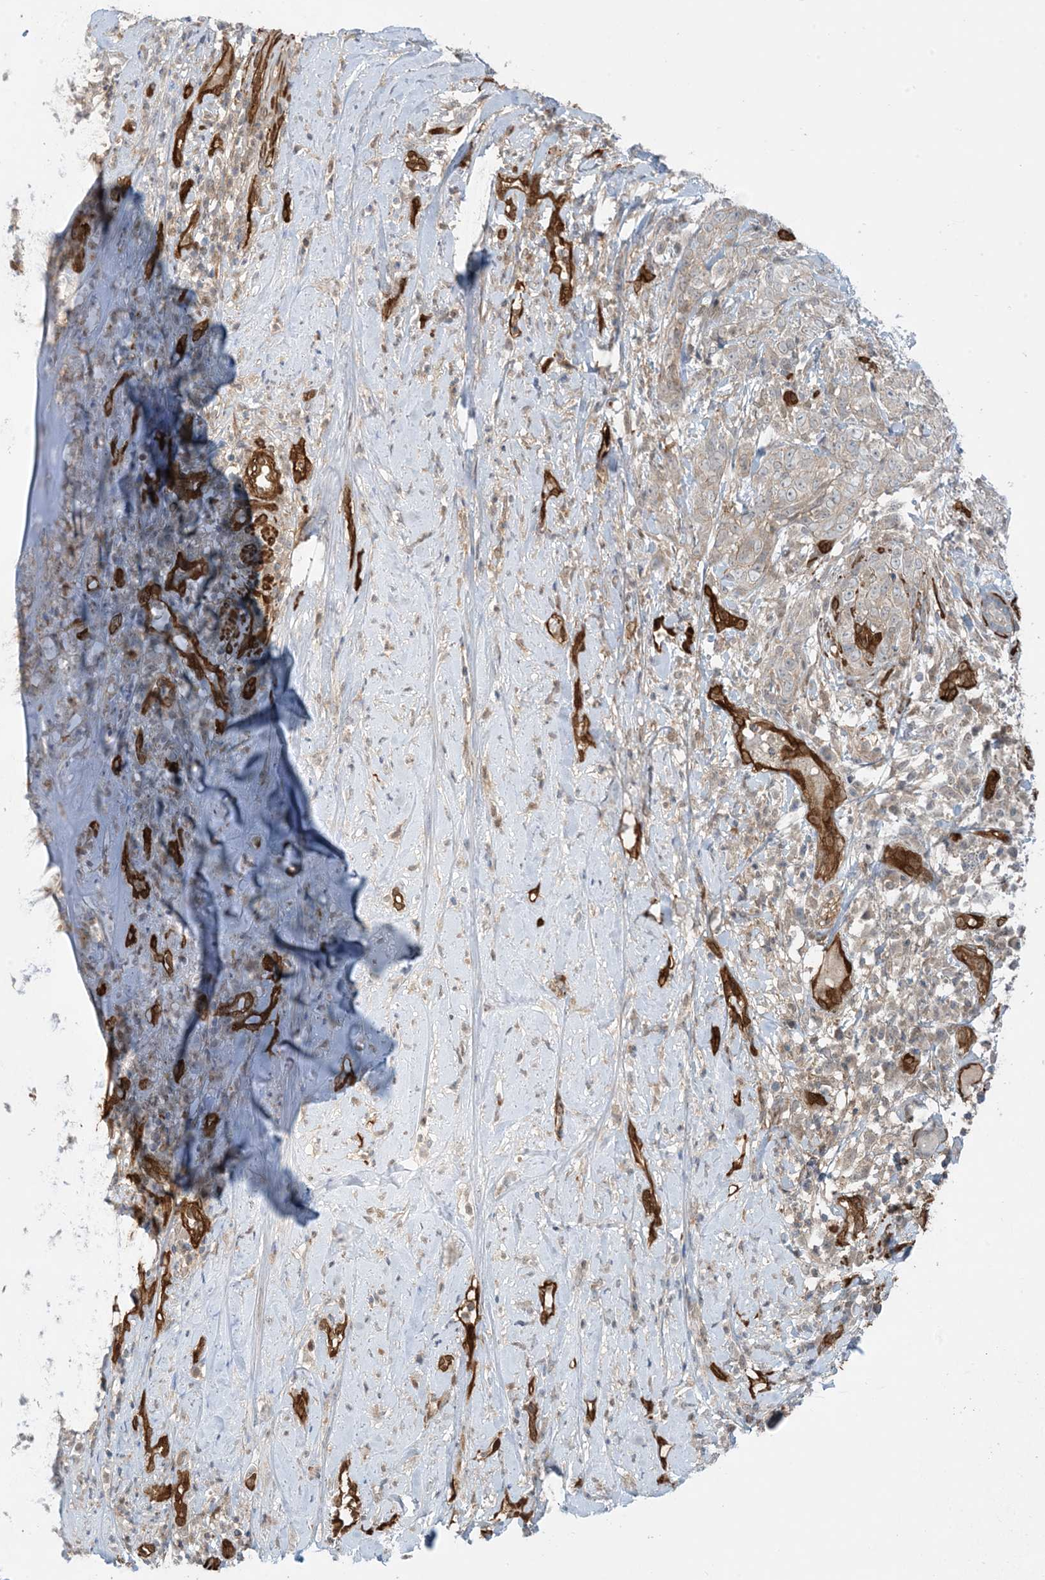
{"staining": {"intensity": "negative", "quantity": "none", "location": "none"}, "tissue": "adipose tissue", "cell_type": "Adipocytes", "image_type": "normal", "snomed": [{"axis": "morphology", "description": "Normal tissue, NOS"}, {"axis": "morphology", "description": "Basal cell carcinoma"}, {"axis": "topography", "description": "Cartilage tissue"}, {"axis": "topography", "description": "Nasopharynx"}, {"axis": "topography", "description": "Oral tissue"}], "caption": "Adipocytes show no significant protein expression in normal adipose tissue.", "gene": "PPM1F", "patient": {"sex": "female", "age": 77}}